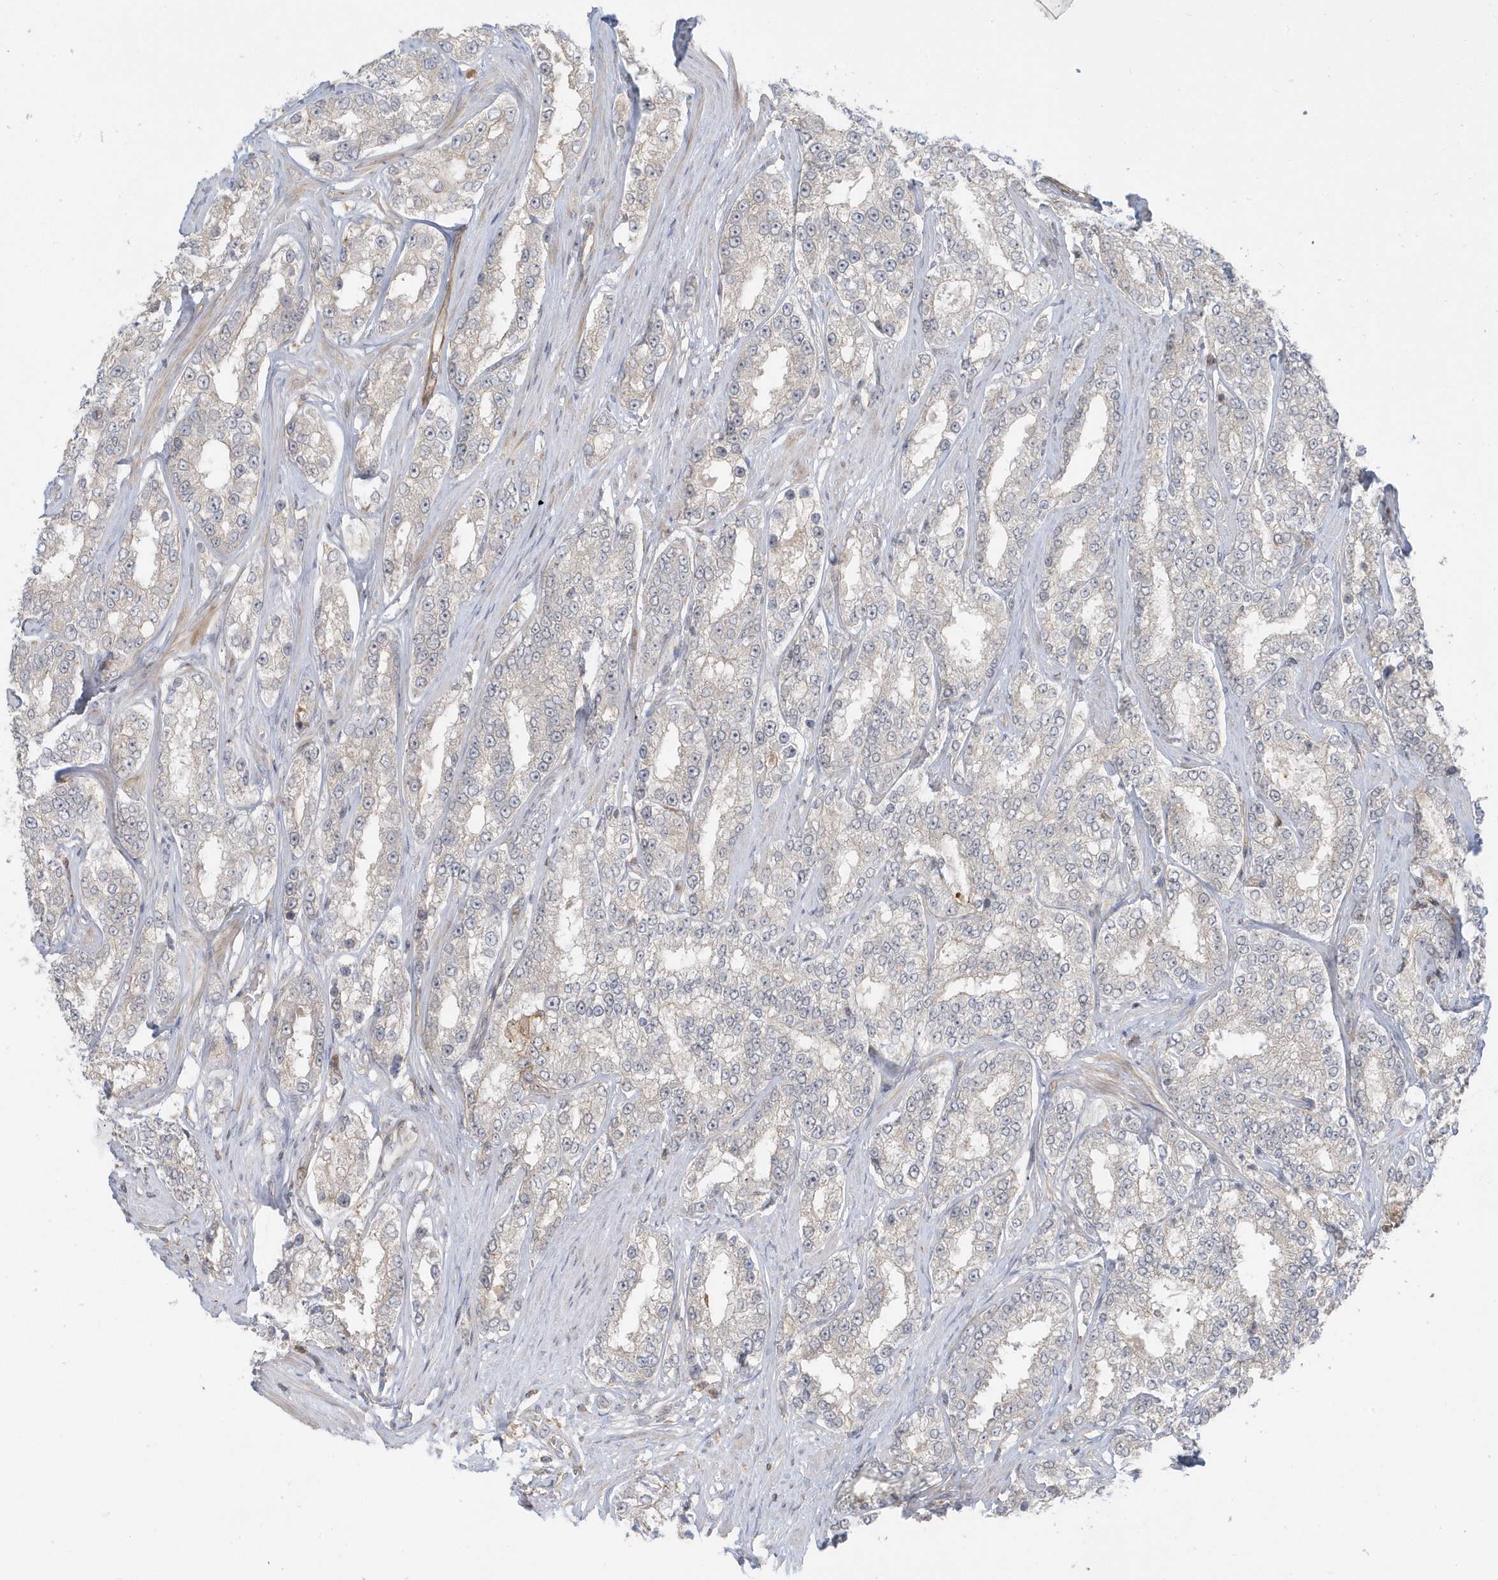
{"staining": {"intensity": "negative", "quantity": "none", "location": "none"}, "tissue": "prostate cancer", "cell_type": "Tumor cells", "image_type": "cancer", "snomed": [{"axis": "morphology", "description": "Normal tissue, NOS"}, {"axis": "morphology", "description": "Adenocarcinoma, High grade"}, {"axis": "topography", "description": "Prostate"}], "caption": "Tumor cells are negative for brown protein staining in prostate cancer.", "gene": "ZBTB8A", "patient": {"sex": "male", "age": 83}}